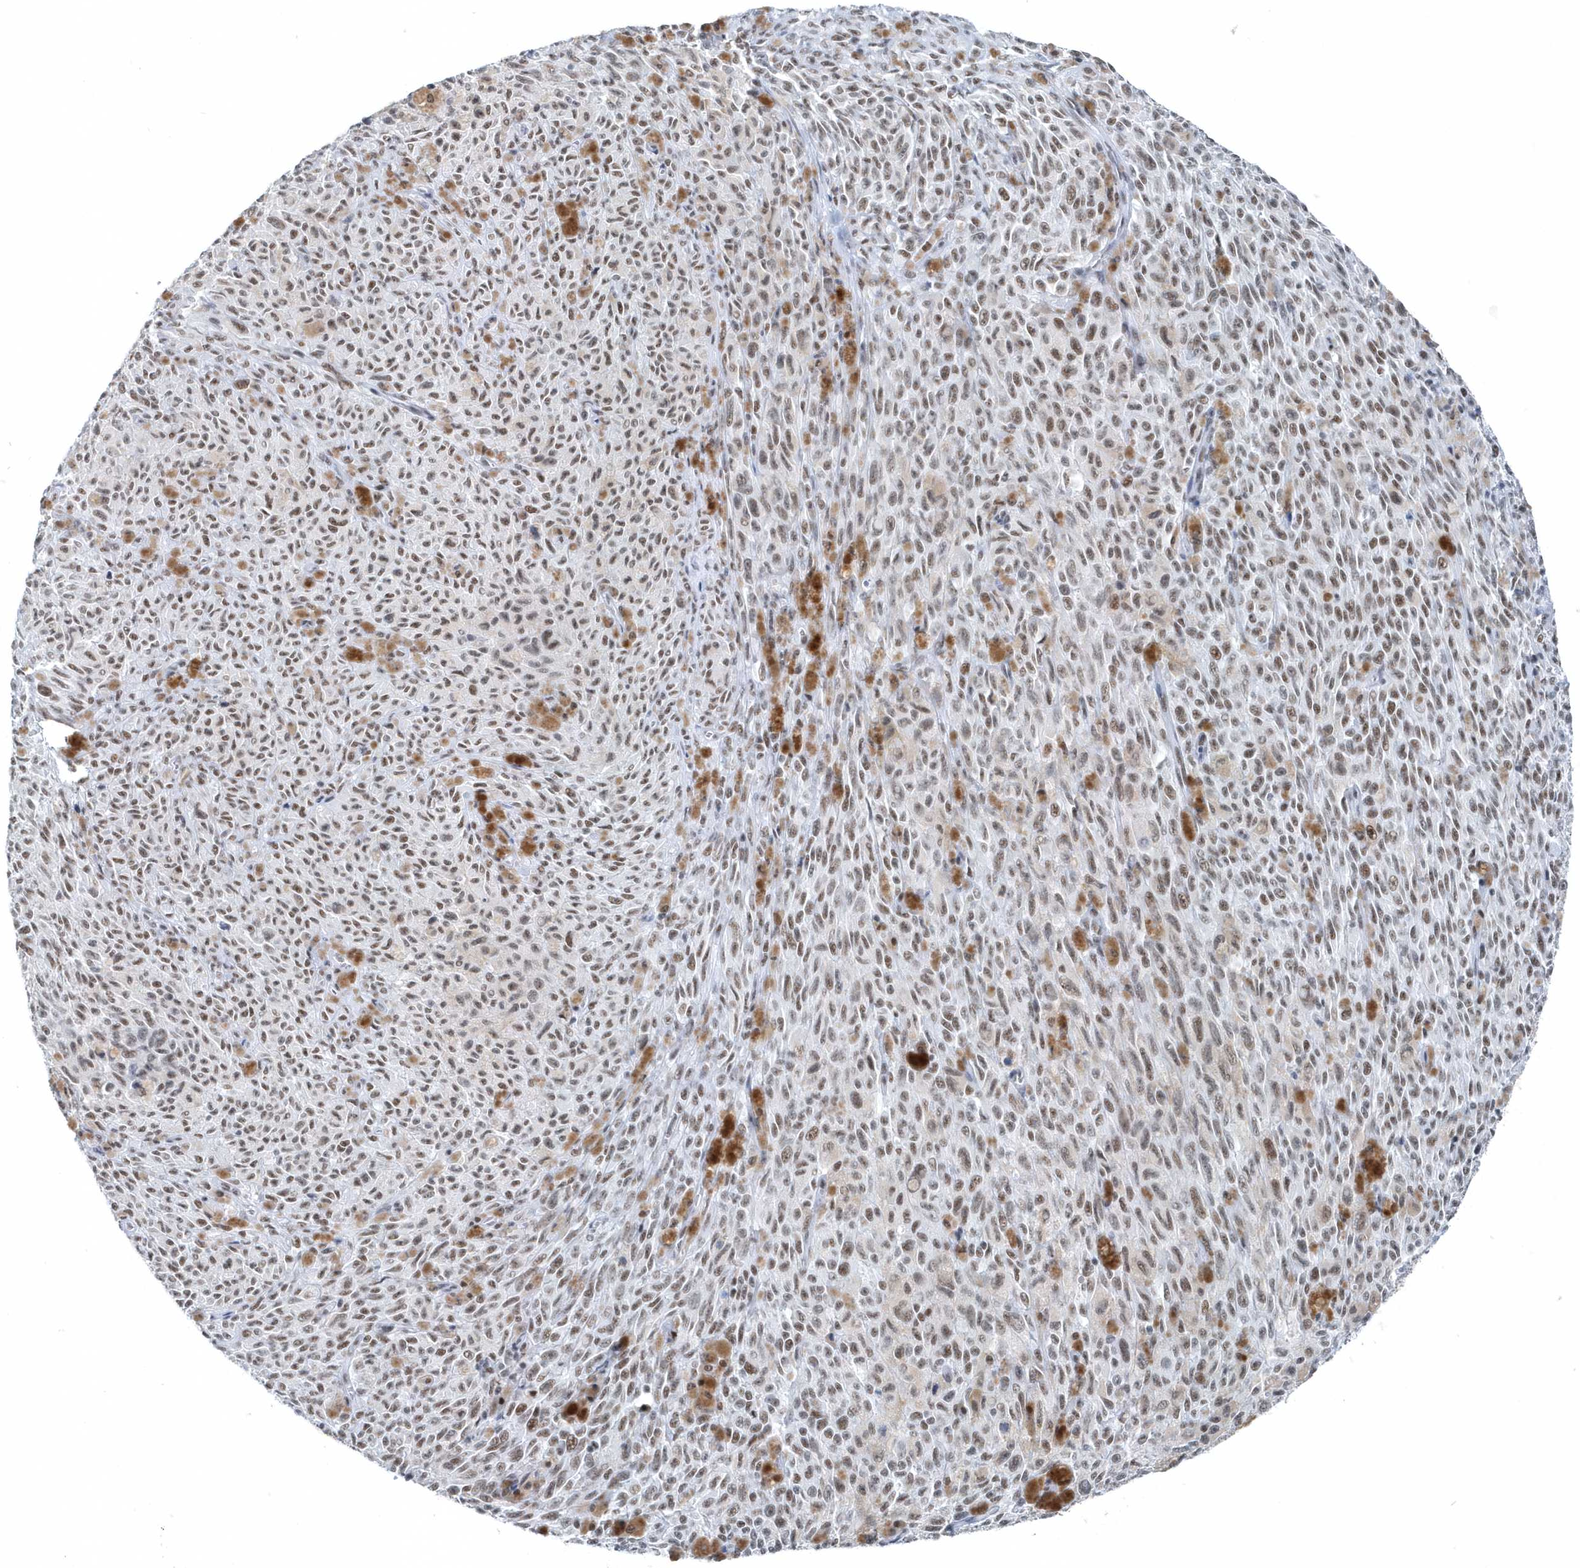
{"staining": {"intensity": "moderate", "quantity": ">75%", "location": "nuclear"}, "tissue": "melanoma", "cell_type": "Tumor cells", "image_type": "cancer", "snomed": [{"axis": "morphology", "description": "Malignant melanoma, NOS"}, {"axis": "topography", "description": "Skin"}], "caption": "Tumor cells demonstrate medium levels of moderate nuclear positivity in about >75% of cells in malignant melanoma.", "gene": "FIP1L1", "patient": {"sex": "female", "age": 82}}